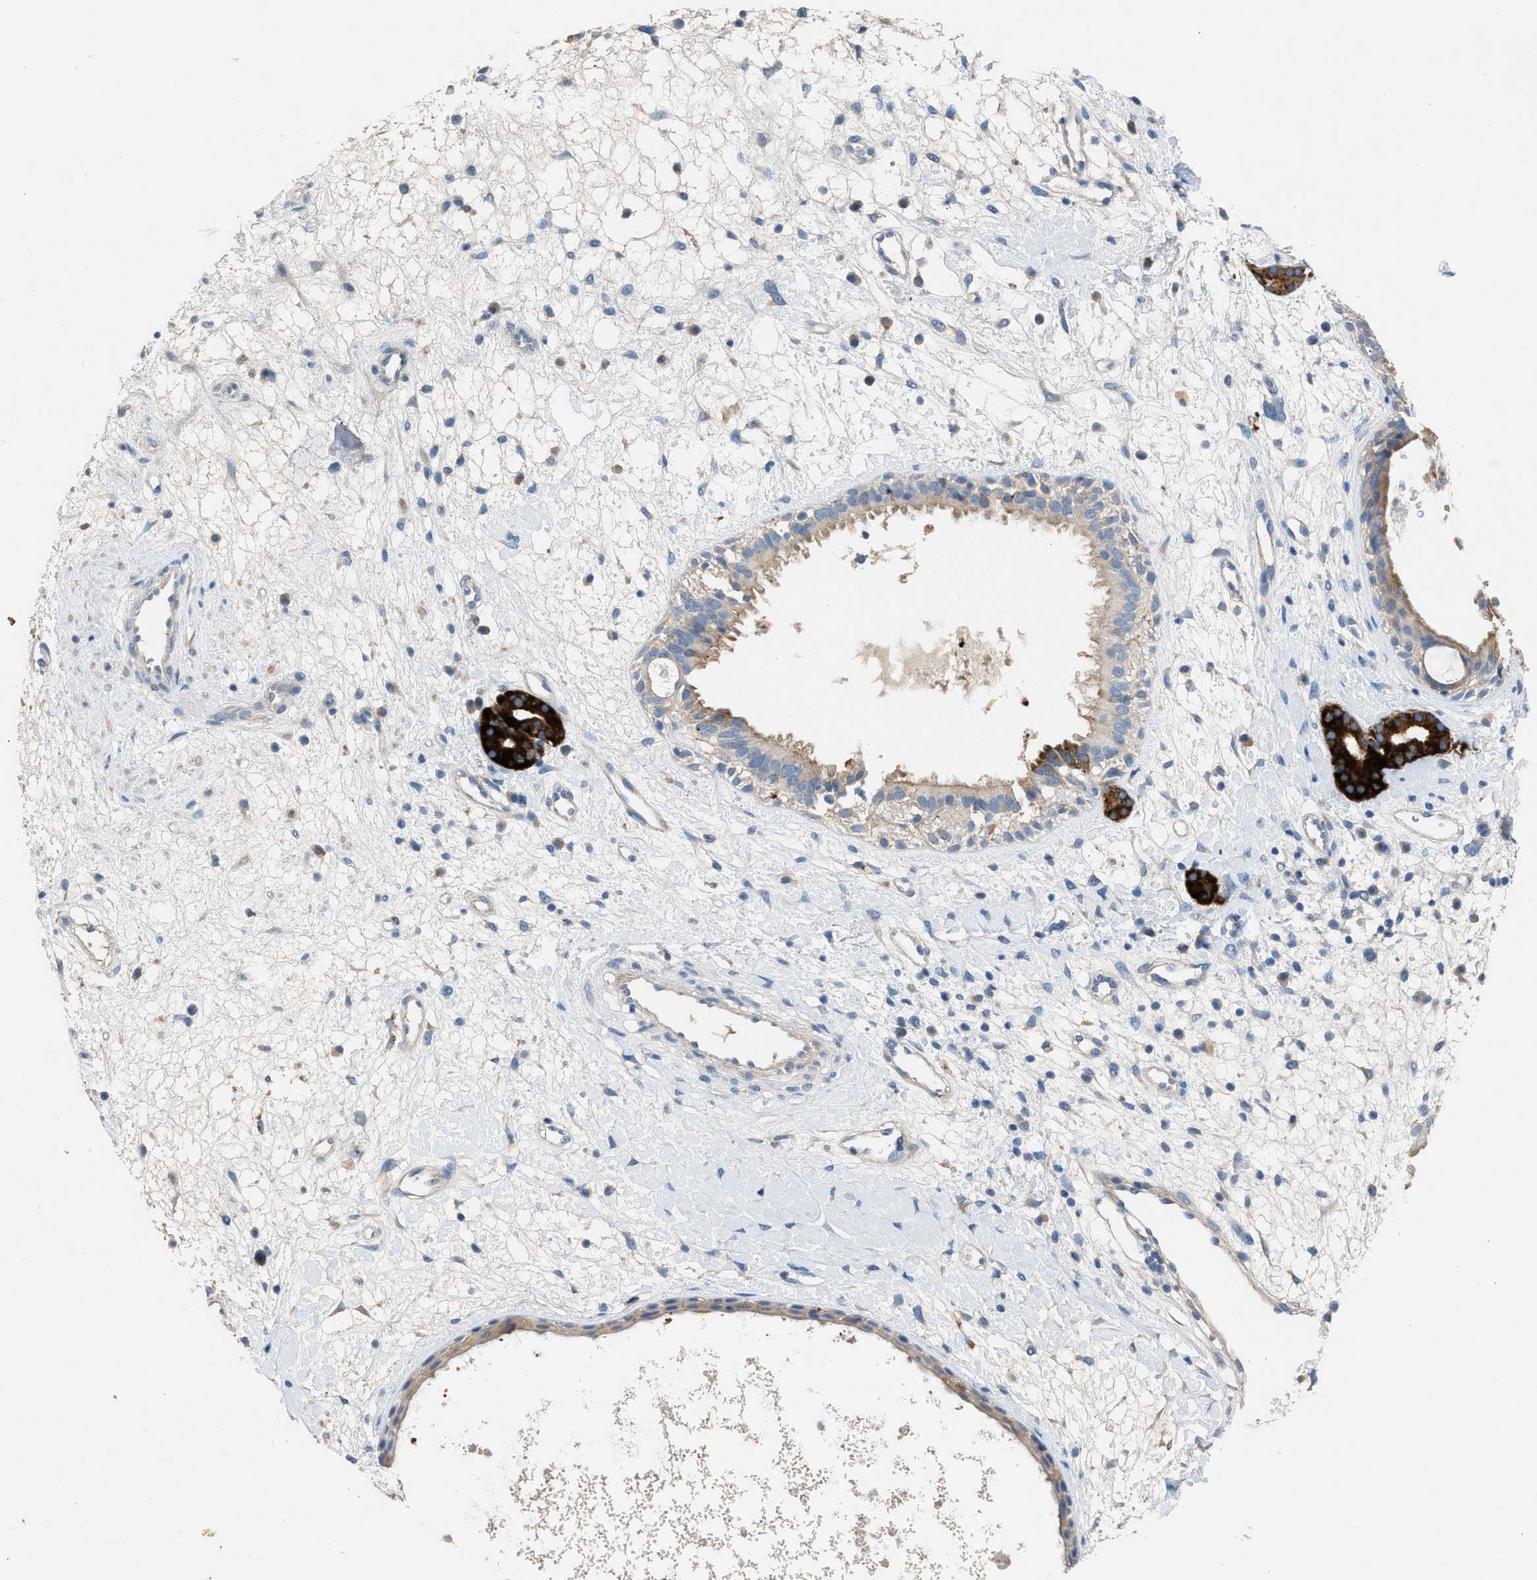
{"staining": {"intensity": "moderate", "quantity": "<25%", "location": "cytoplasmic/membranous"}, "tissue": "nasopharynx", "cell_type": "Respiratory epithelial cells", "image_type": "normal", "snomed": [{"axis": "morphology", "description": "Normal tissue, NOS"}, {"axis": "topography", "description": "Nasopharynx"}], "caption": "Moderate cytoplasmic/membranous positivity is identified in about <25% of respiratory epithelial cells in benign nasopharynx.", "gene": "AOAH", "patient": {"sex": "male", "age": 22}}